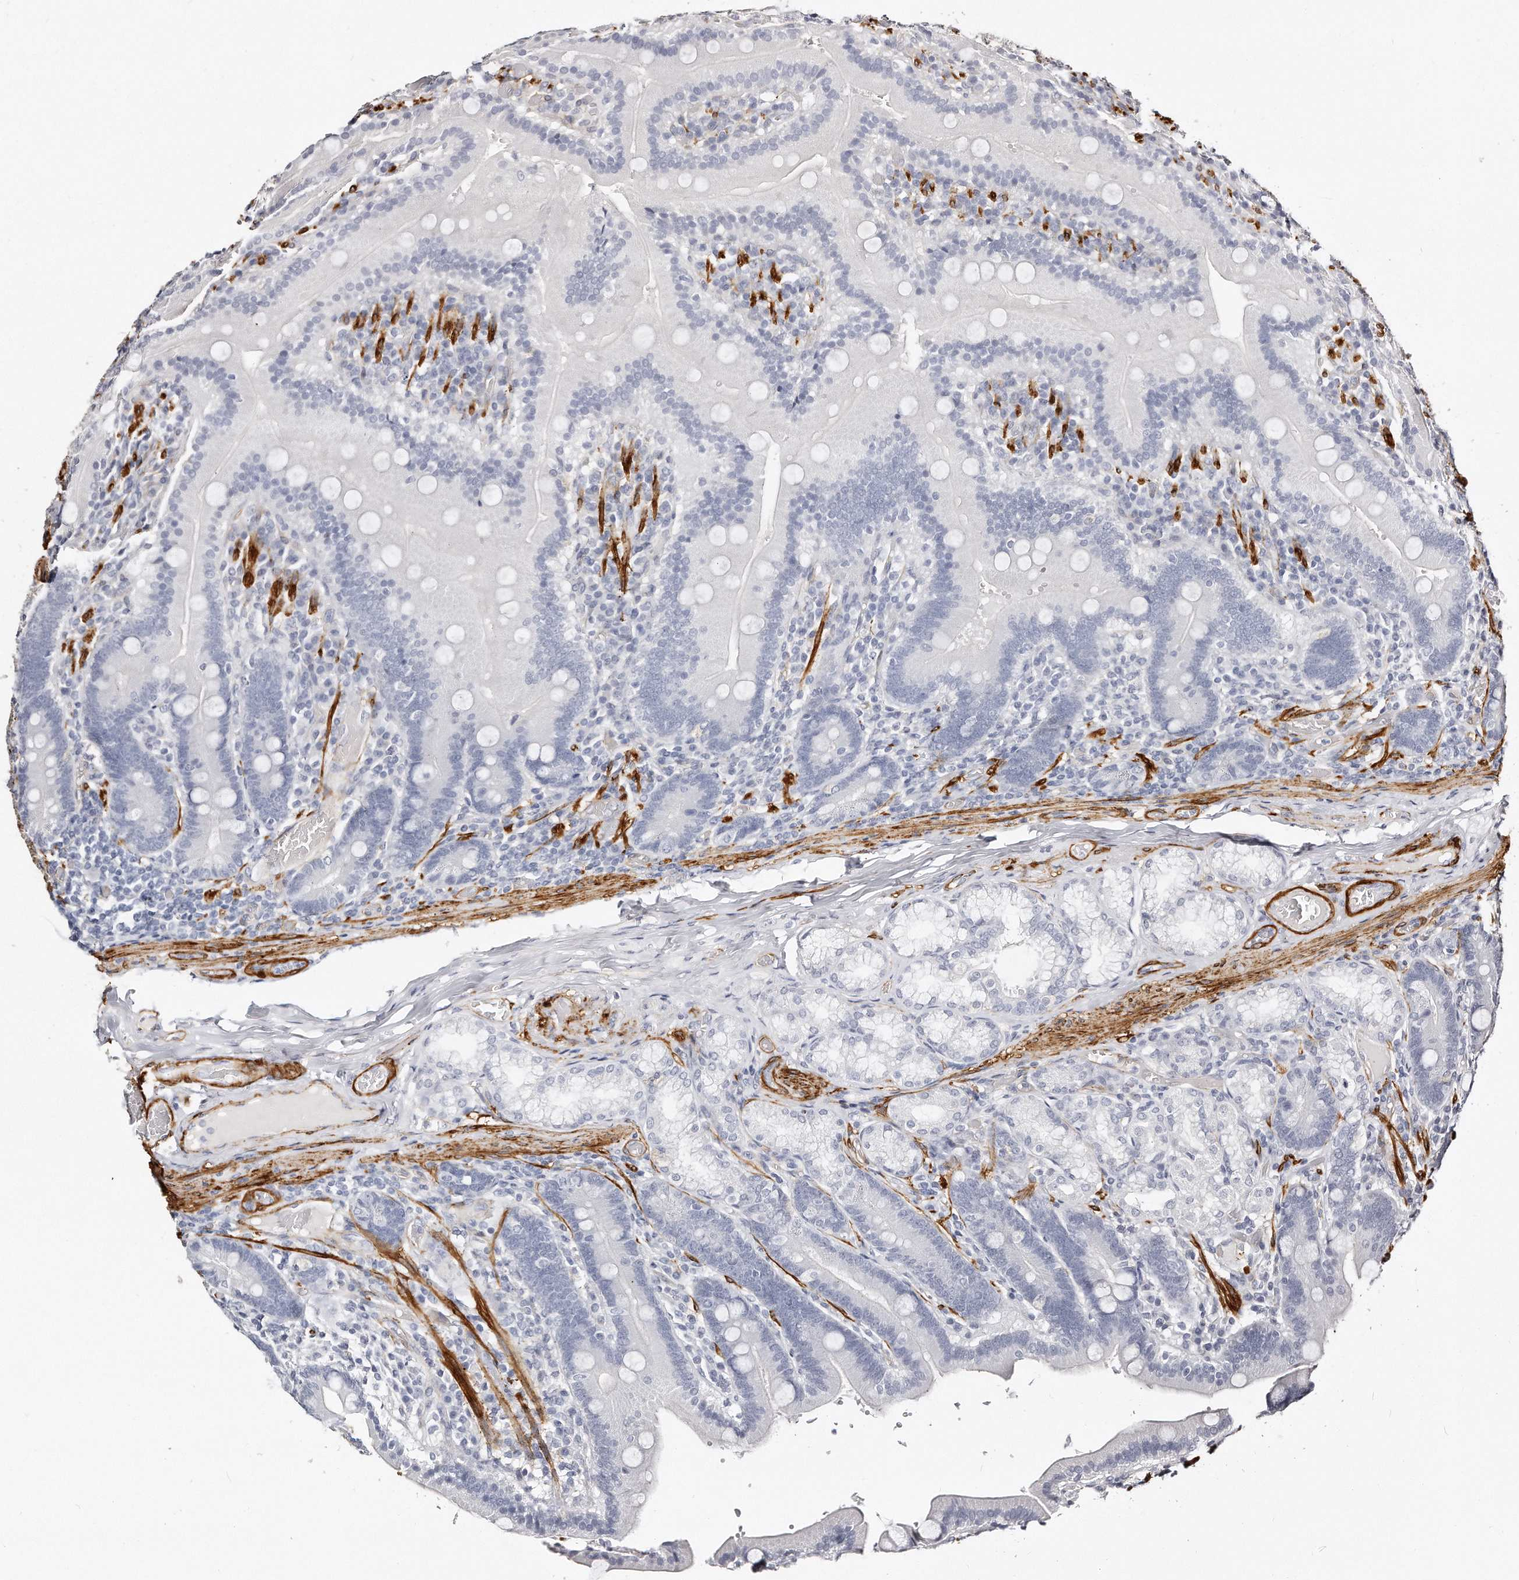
{"staining": {"intensity": "negative", "quantity": "none", "location": "none"}, "tissue": "duodenum", "cell_type": "Glandular cells", "image_type": "normal", "snomed": [{"axis": "morphology", "description": "Normal tissue, NOS"}, {"axis": "topography", "description": "Duodenum"}], "caption": "DAB immunohistochemical staining of normal duodenum exhibits no significant staining in glandular cells.", "gene": "LMOD1", "patient": {"sex": "female", "age": 62}}